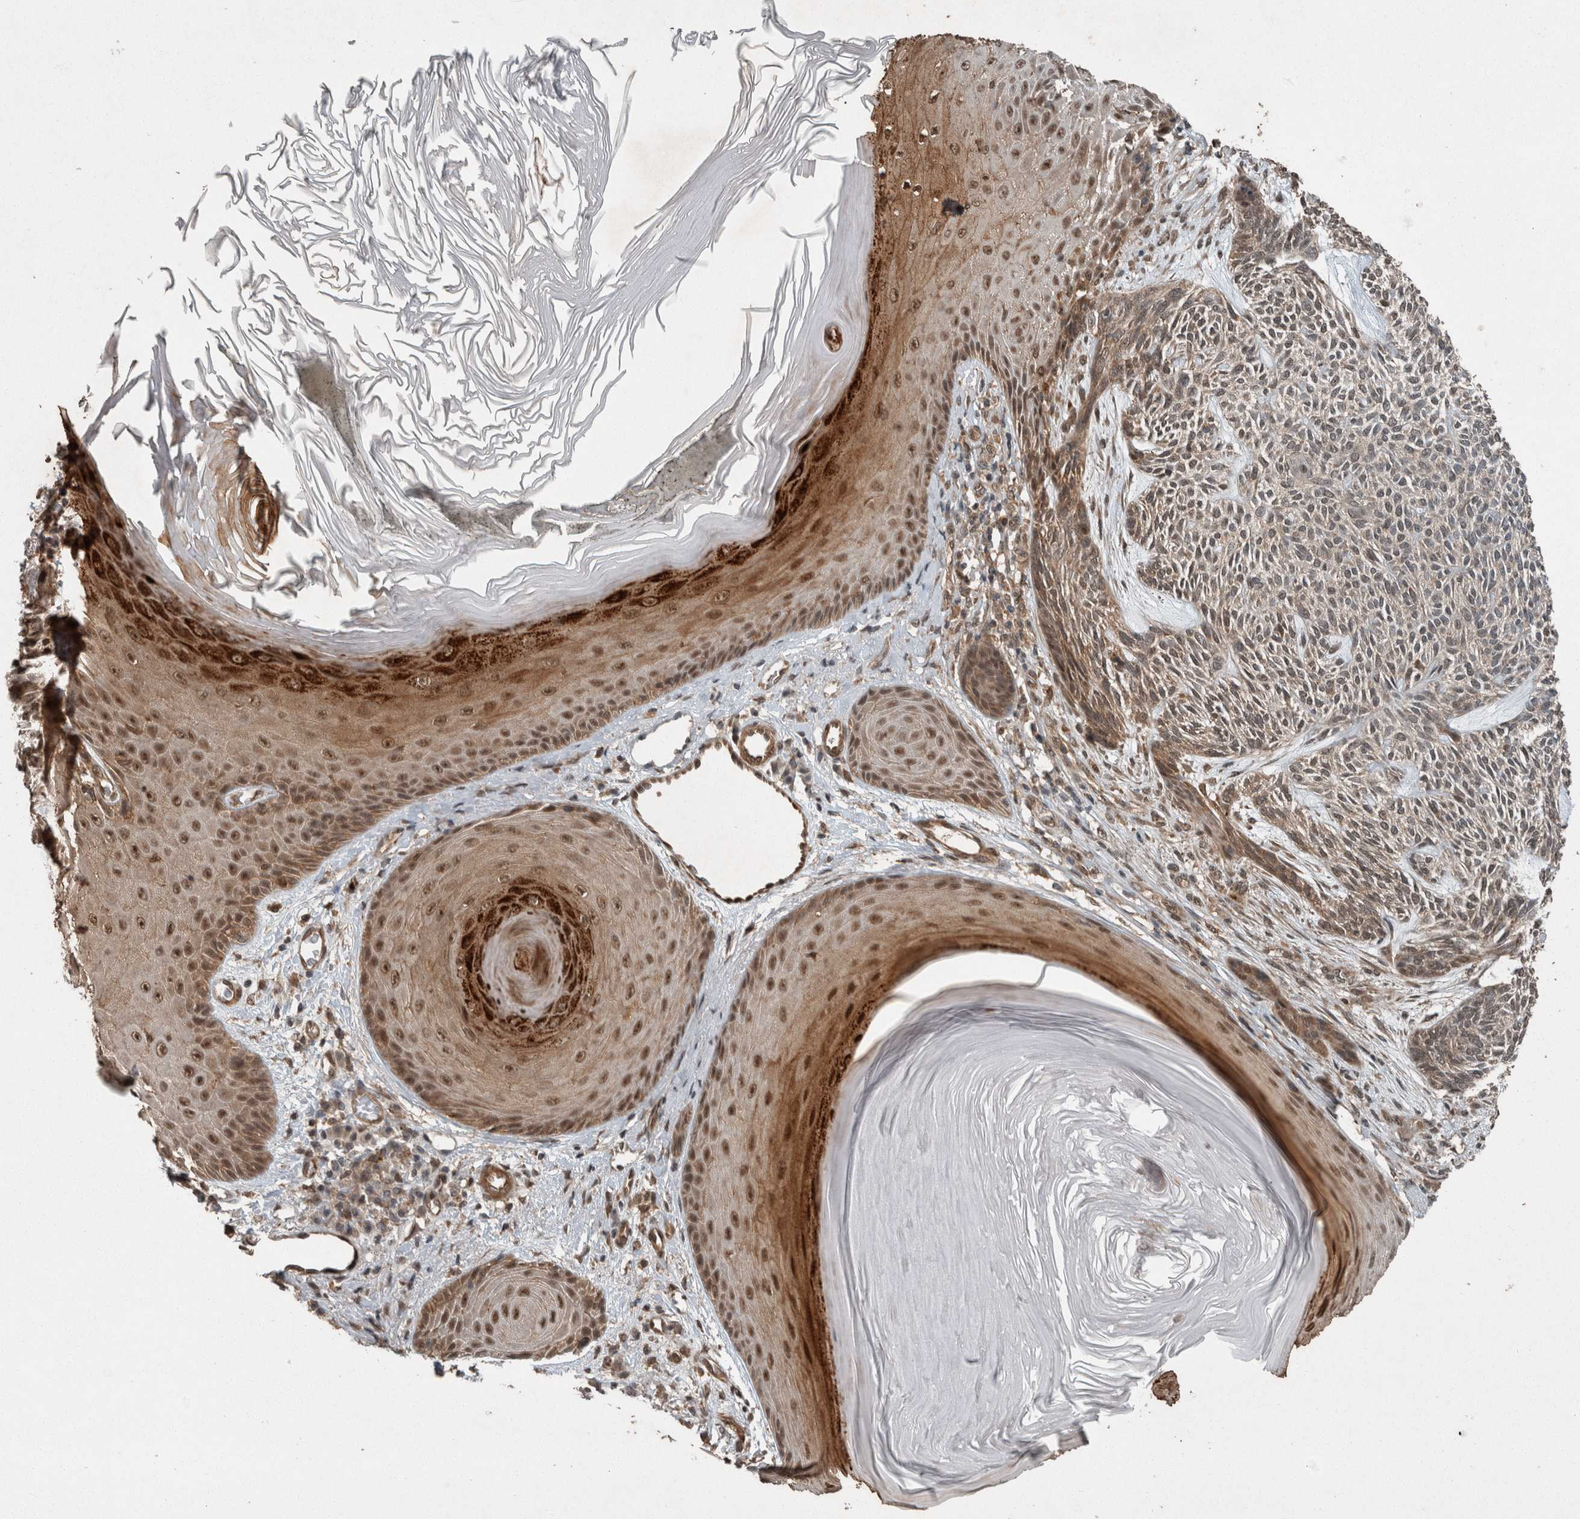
{"staining": {"intensity": "weak", "quantity": ">75%", "location": "cytoplasmic/membranous,nuclear"}, "tissue": "skin cancer", "cell_type": "Tumor cells", "image_type": "cancer", "snomed": [{"axis": "morphology", "description": "Basal cell carcinoma"}, {"axis": "topography", "description": "Skin"}], "caption": "Protein analysis of skin basal cell carcinoma tissue demonstrates weak cytoplasmic/membranous and nuclear expression in approximately >75% of tumor cells.", "gene": "MYO1E", "patient": {"sex": "male", "age": 55}}